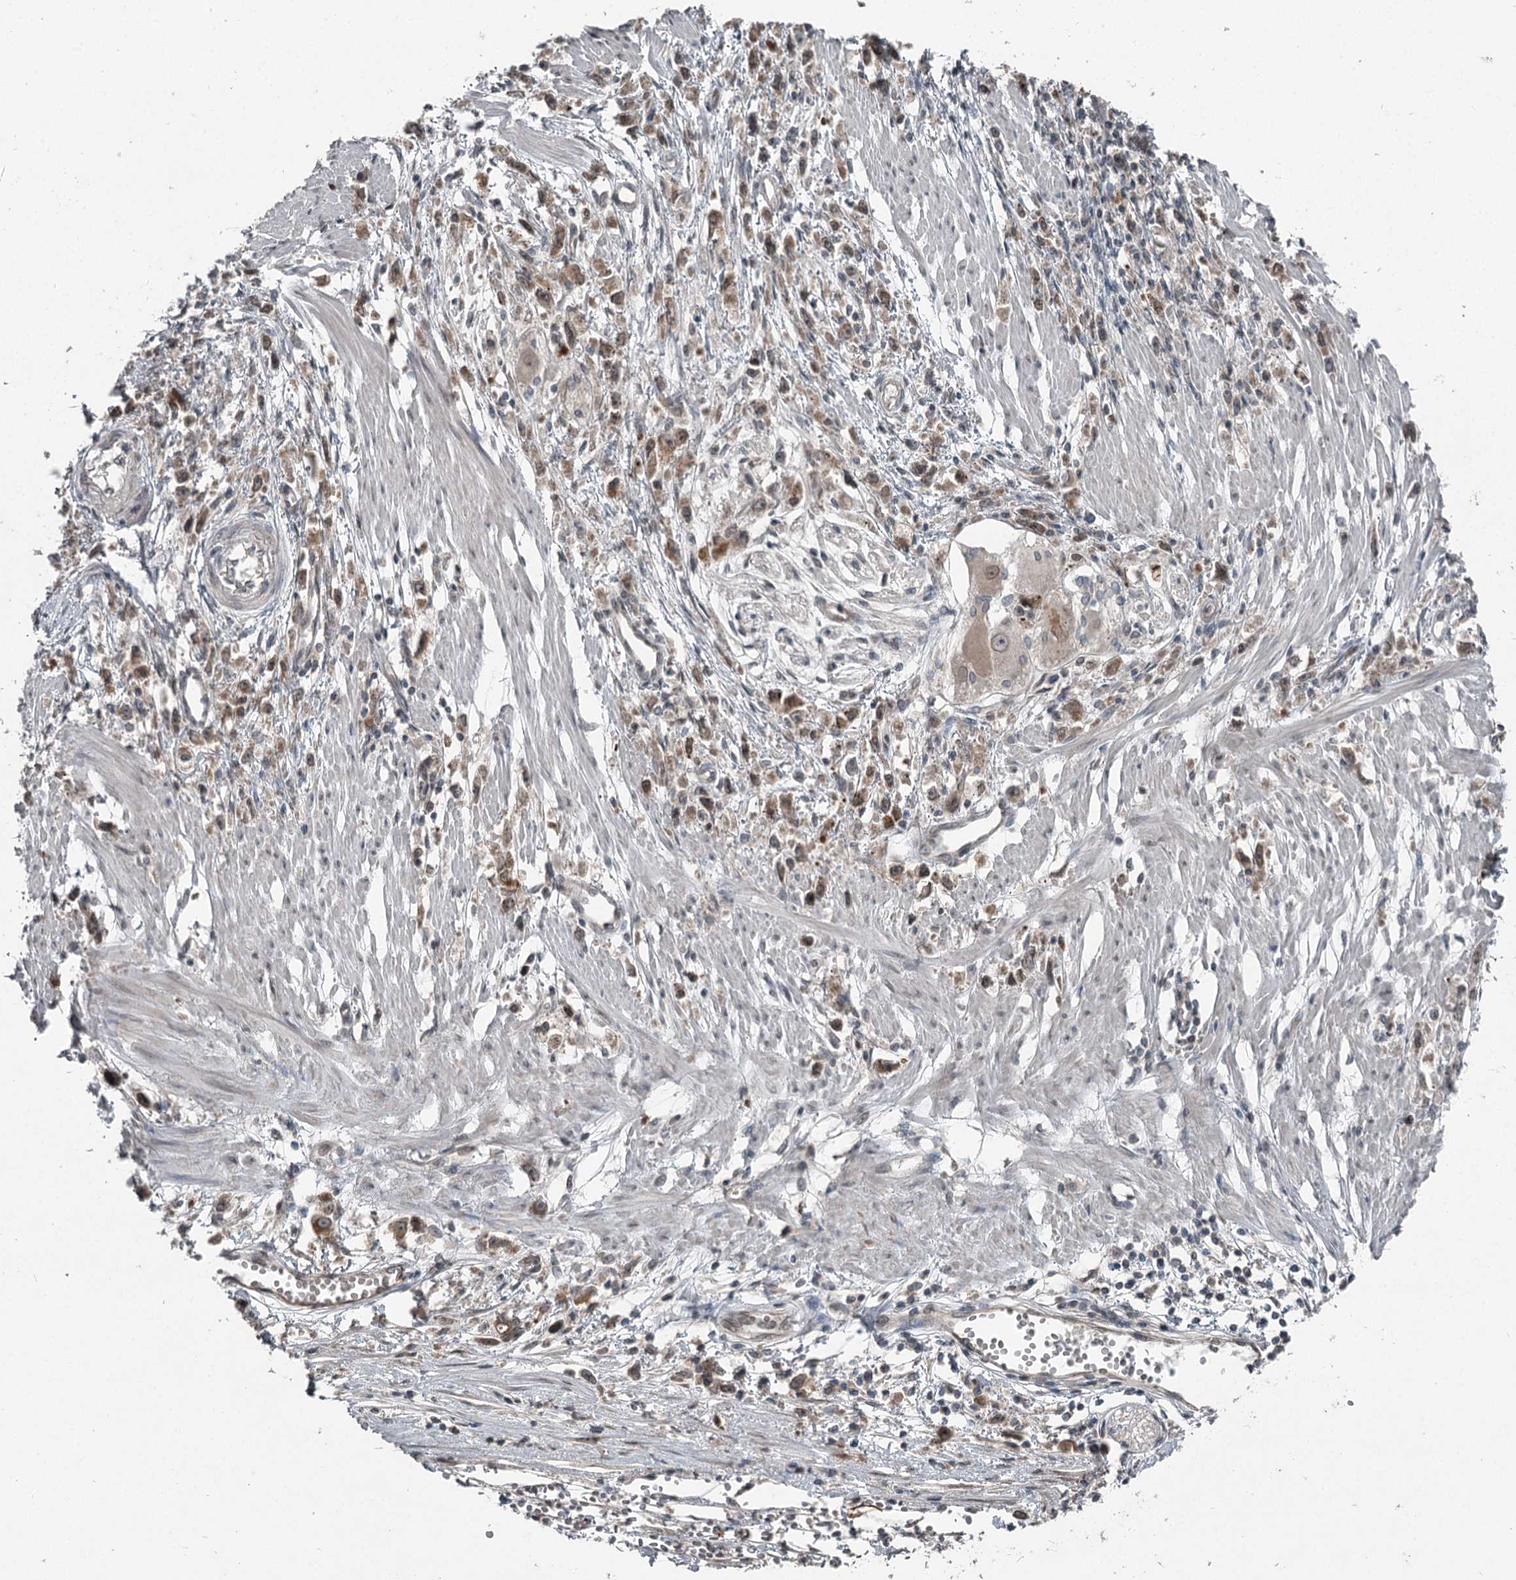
{"staining": {"intensity": "weak", "quantity": ">75%", "location": "cytoplasmic/membranous"}, "tissue": "stomach cancer", "cell_type": "Tumor cells", "image_type": "cancer", "snomed": [{"axis": "morphology", "description": "Adenocarcinoma, NOS"}, {"axis": "topography", "description": "Stomach"}], "caption": "Human stomach cancer stained with a brown dye shows weak cytoplasmic/membranous positive expression in about >75% of tumor cells.", "gene": "SLC39A8", "patient": {"sex": "female", "age": 59}}